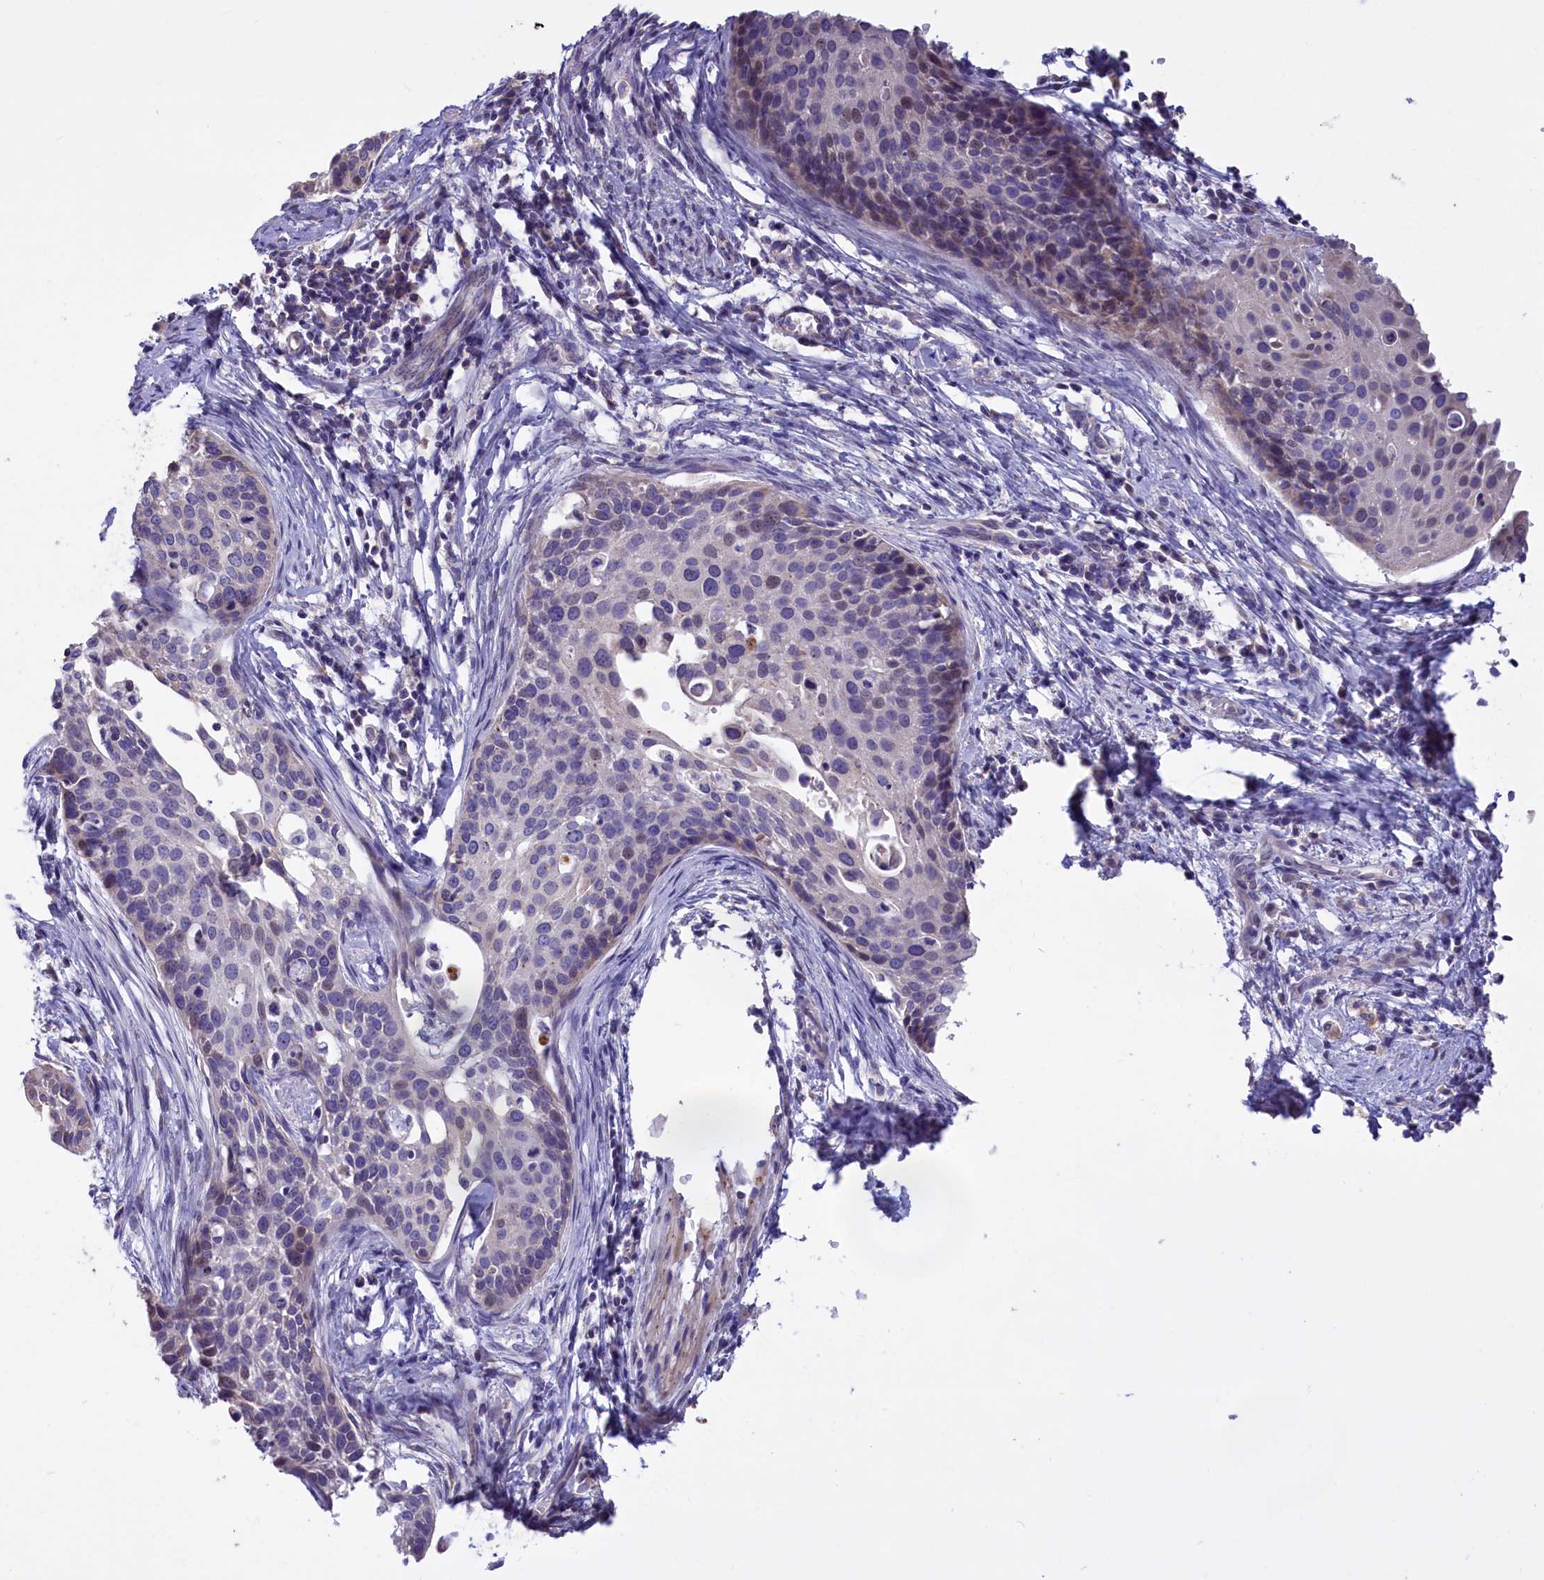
{"staining": {"intensity": "negative", "quantity": "none", "location": "none"}, "tissue": "cervical cancer", "cell_type": "Tumor cells", "image_type": "cancer", "snomed": [{"axis": "morphology", "description": "Squamous cell carcinoma, NOS"}, {"axis": "topography", "description": "Cervix"}], "caption": "Image shows no protein positivity in tumor cells of cervical cancer (squamous cell carcinoma) tissue. (Brightfield microscopy of DAB immunohistochemistry (IHC) at high magnification).", "gene": "CYP2U1", "patient": {"sex": "female", "age": 44}}